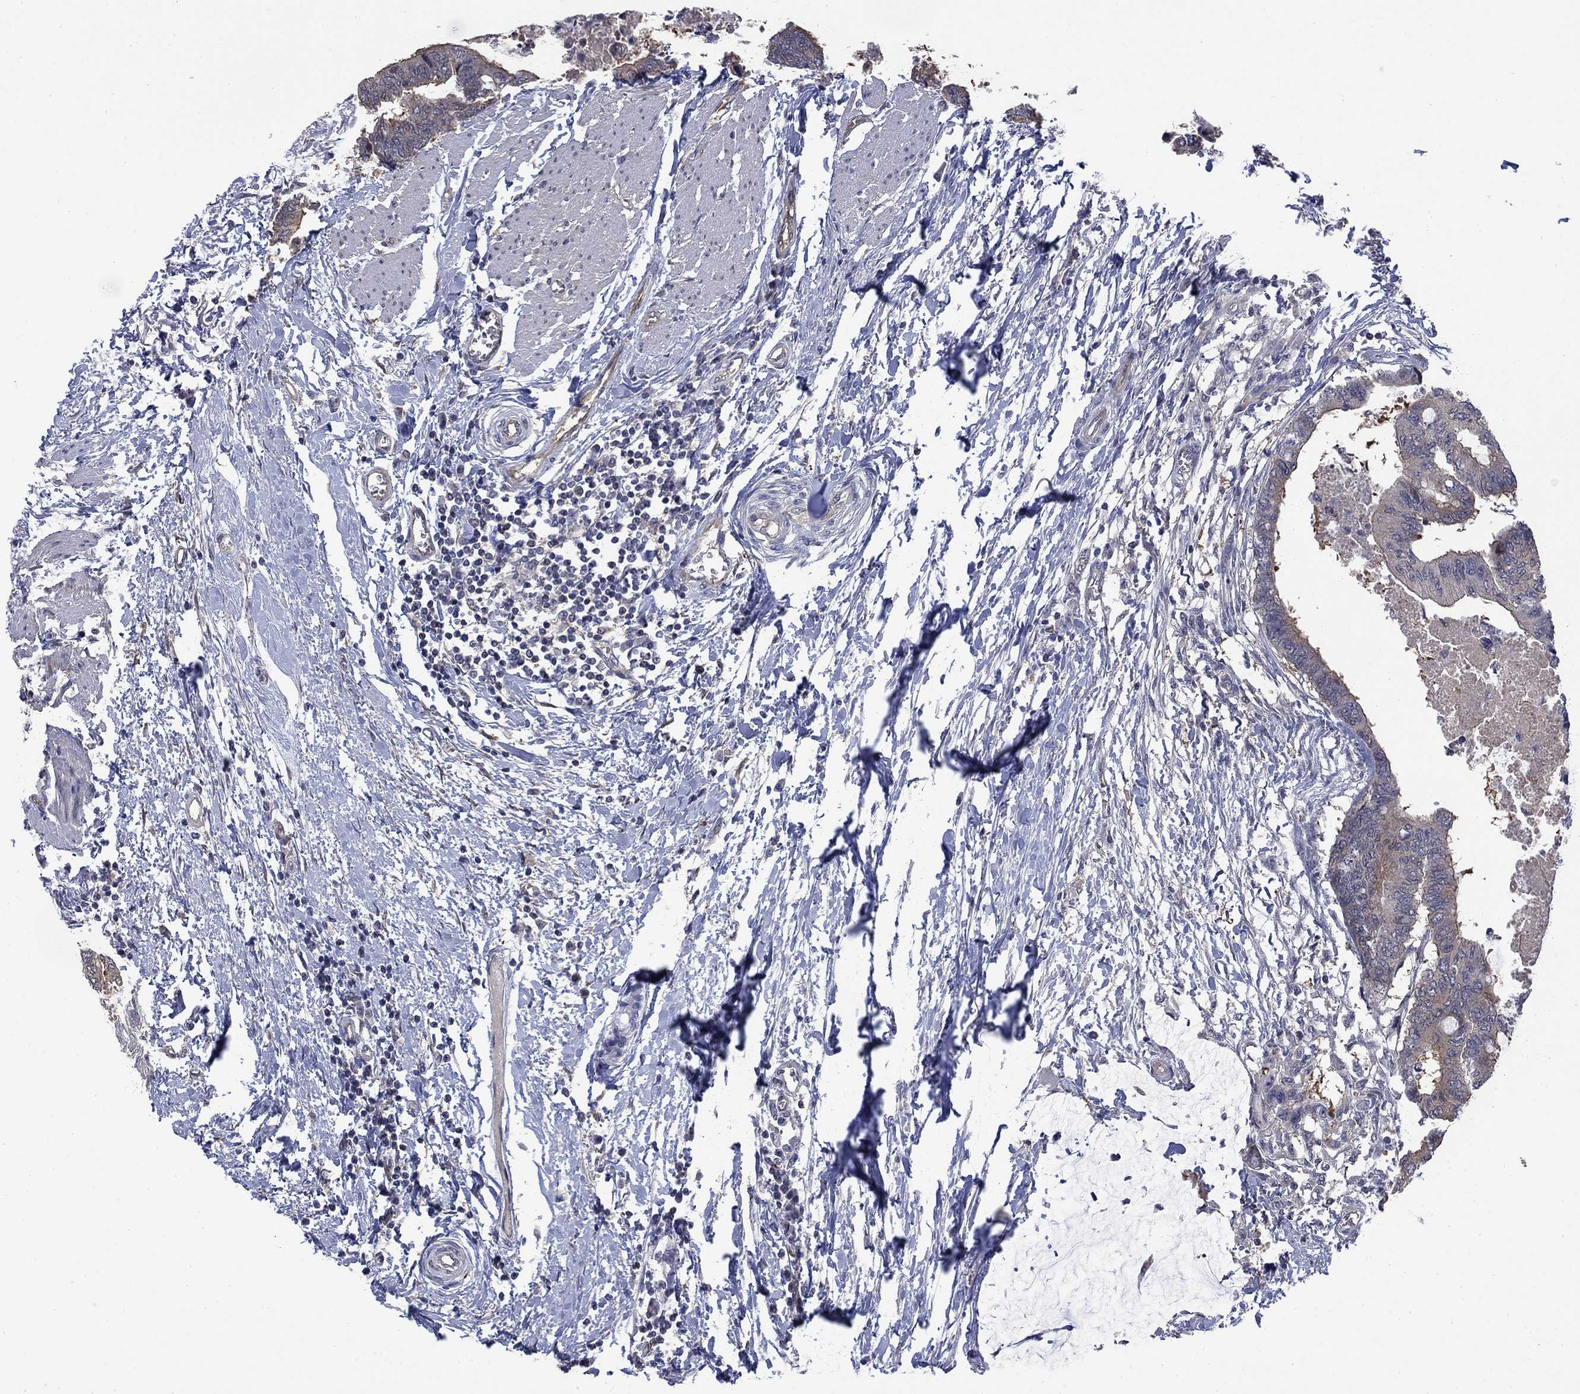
{"staining": {"intensity": "weak", "quantity": "25%-75%", "location": "cytoplasmic/membranous"}, "tissue": "colorectal cancer", "cell_type": "Tumor cells", "image_type": "cancer", "snomed": [{"axis": "morphology", "description": "Normal tissue, NOS"}, {"axis": "morphology", "description": "Adenocarcinoma, NOS"}, {"axis": "topography", "description": "Rectum"}, {"axis": "topography", "description": "Peripheral nerve tissue"}], "caption": "A high-resolution micrograph shows immunohistochemistry (IHC) staining of adenocarcinoma (colorectal), which shows weak cytoplasmic/membranous staining in approximately 25%-75% of tumor cells.", "gene": "PDZD2", "patient": {"sex": "male", "age": 92}}